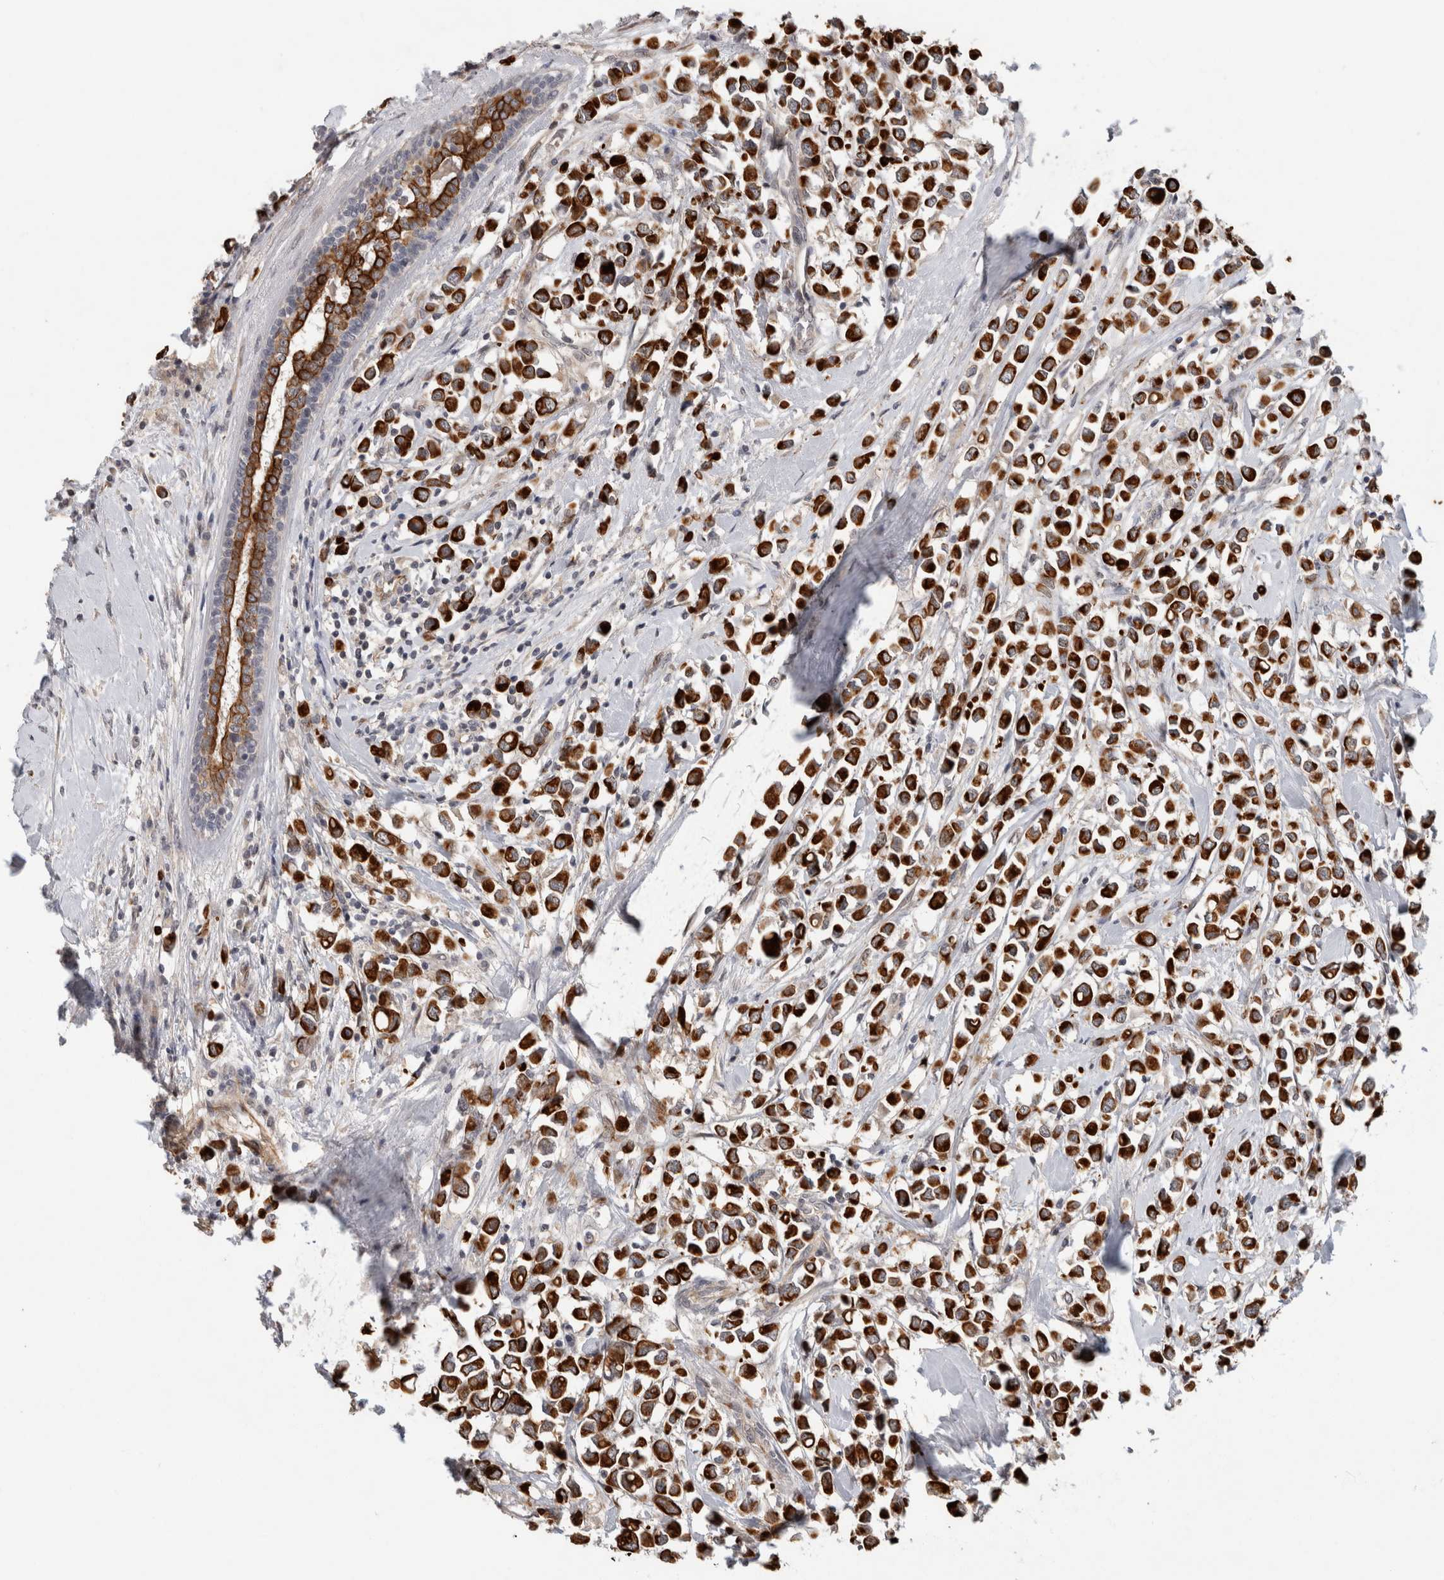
{"staining": {"intensity": "strong", "quantity": ">75%", "location": "cytoplasmic/membranous"}, "tissue": "breast cancer", "cell_type": "Tumor cells", "image_type": "cancer", "snomed": [{"axis": "morphology", "description": "Duct carcinoma"}, {"axis": "topography", "description": "Breast"}], "caption": "Breast cancer (invasive ductal carcinoma) stained with a brown dye demonstrates strong cytoplasmic/membranous positive staining in approximately >75% of tumor cells.", "gene": "CRISPLD1", "patient": {"sex": "female", "age": 61}}